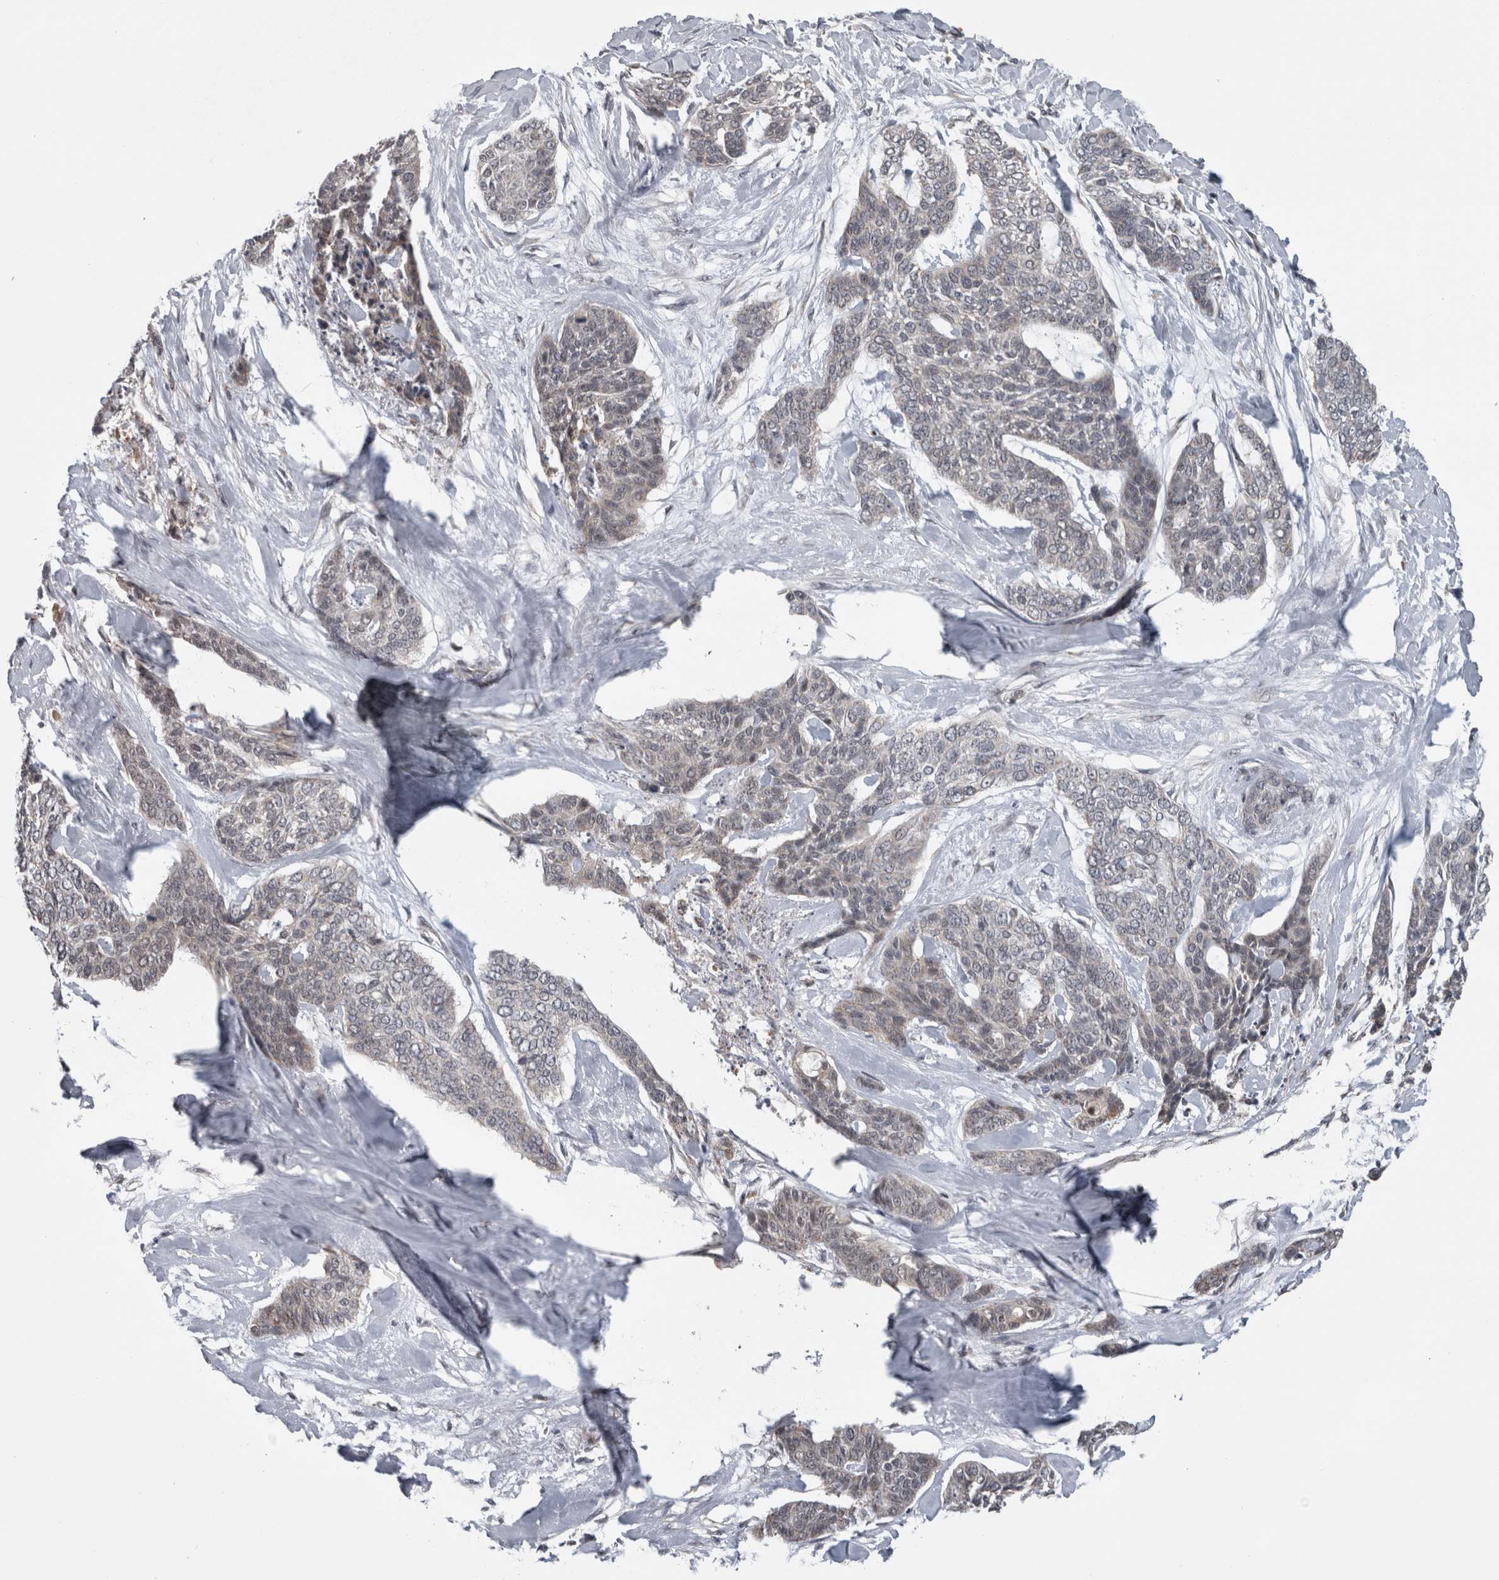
{"staining": {"intensity": "negative", "quantity": "none", "location": "none"}, "tissue": "skin cancer", "cell_type": "Tumor cells", "image_type": "cancer", "snomed": [{"axis": "morphology", "description": "Basal cell carcinoma"}, {"axis": "topography", "description": "Skin"}], "caption": "IHC photomicrograph of skin basal cell carcinoma stained for a protein (brown), which displays no positivity in tumor cells.", "gene": "OR2K2", "patient": {"sex": "female", "age": 64}}